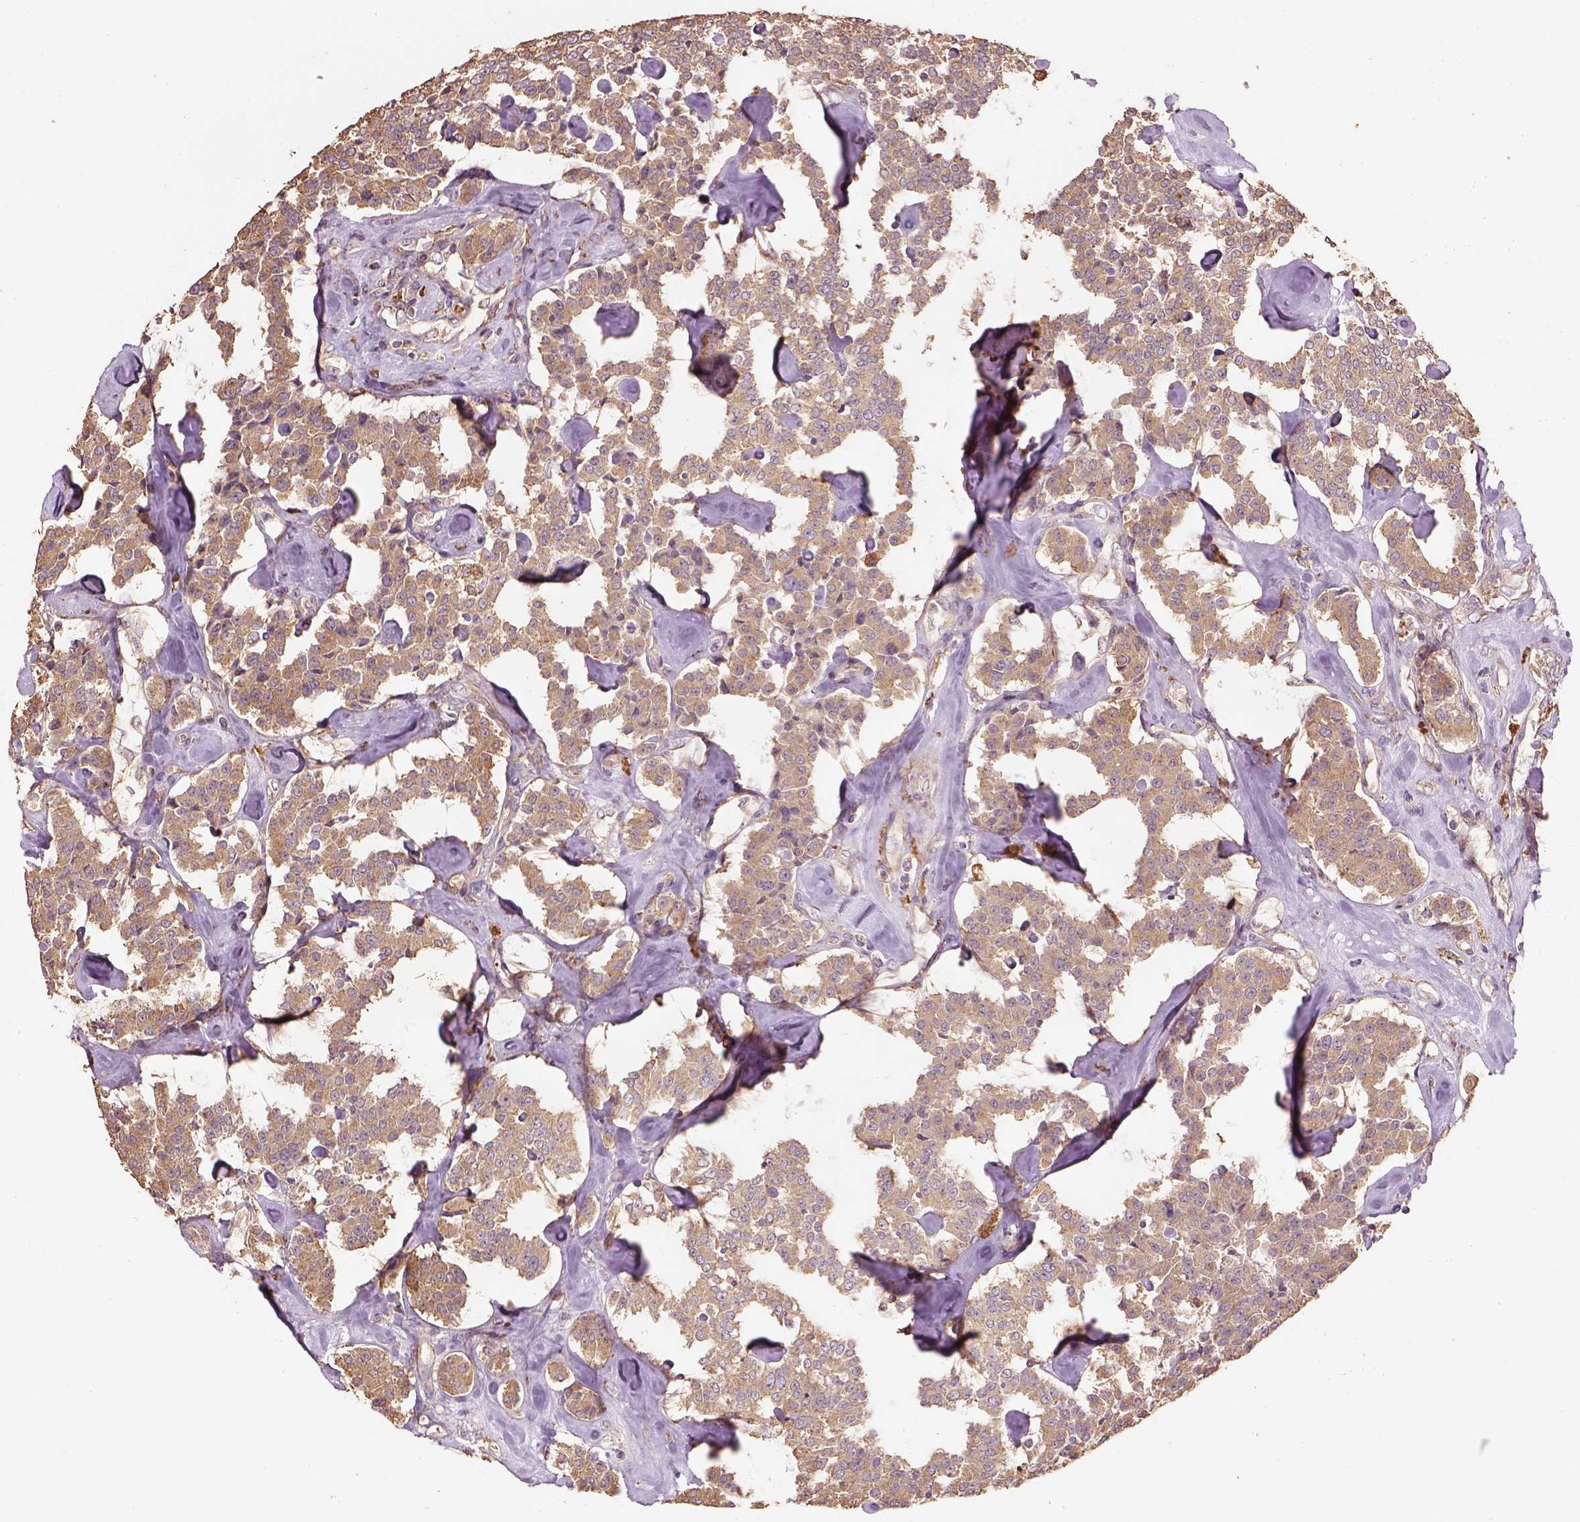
{"staining": {"intensity": "moderate", "quantity": ">75%", "location": "cytoplasmic/membranous"}, "tissue": "carcinoid", "cell_type": "Tumor cells", "image_type": "cancer", "snomed": [{"axis": "morphology", "description": "Carcinoid, malignant, NOS"}, {"axis": "topography", "description": "Pancreas"}], "caption": "This is a histology image of immunohistochemistry (IHC) staining of carcinoid, which shows moderate expression in the cytoplasmic/membranous of tumor cells.", "gene": "AP1B1", "patient": {"sex": "male", "age": 41}}